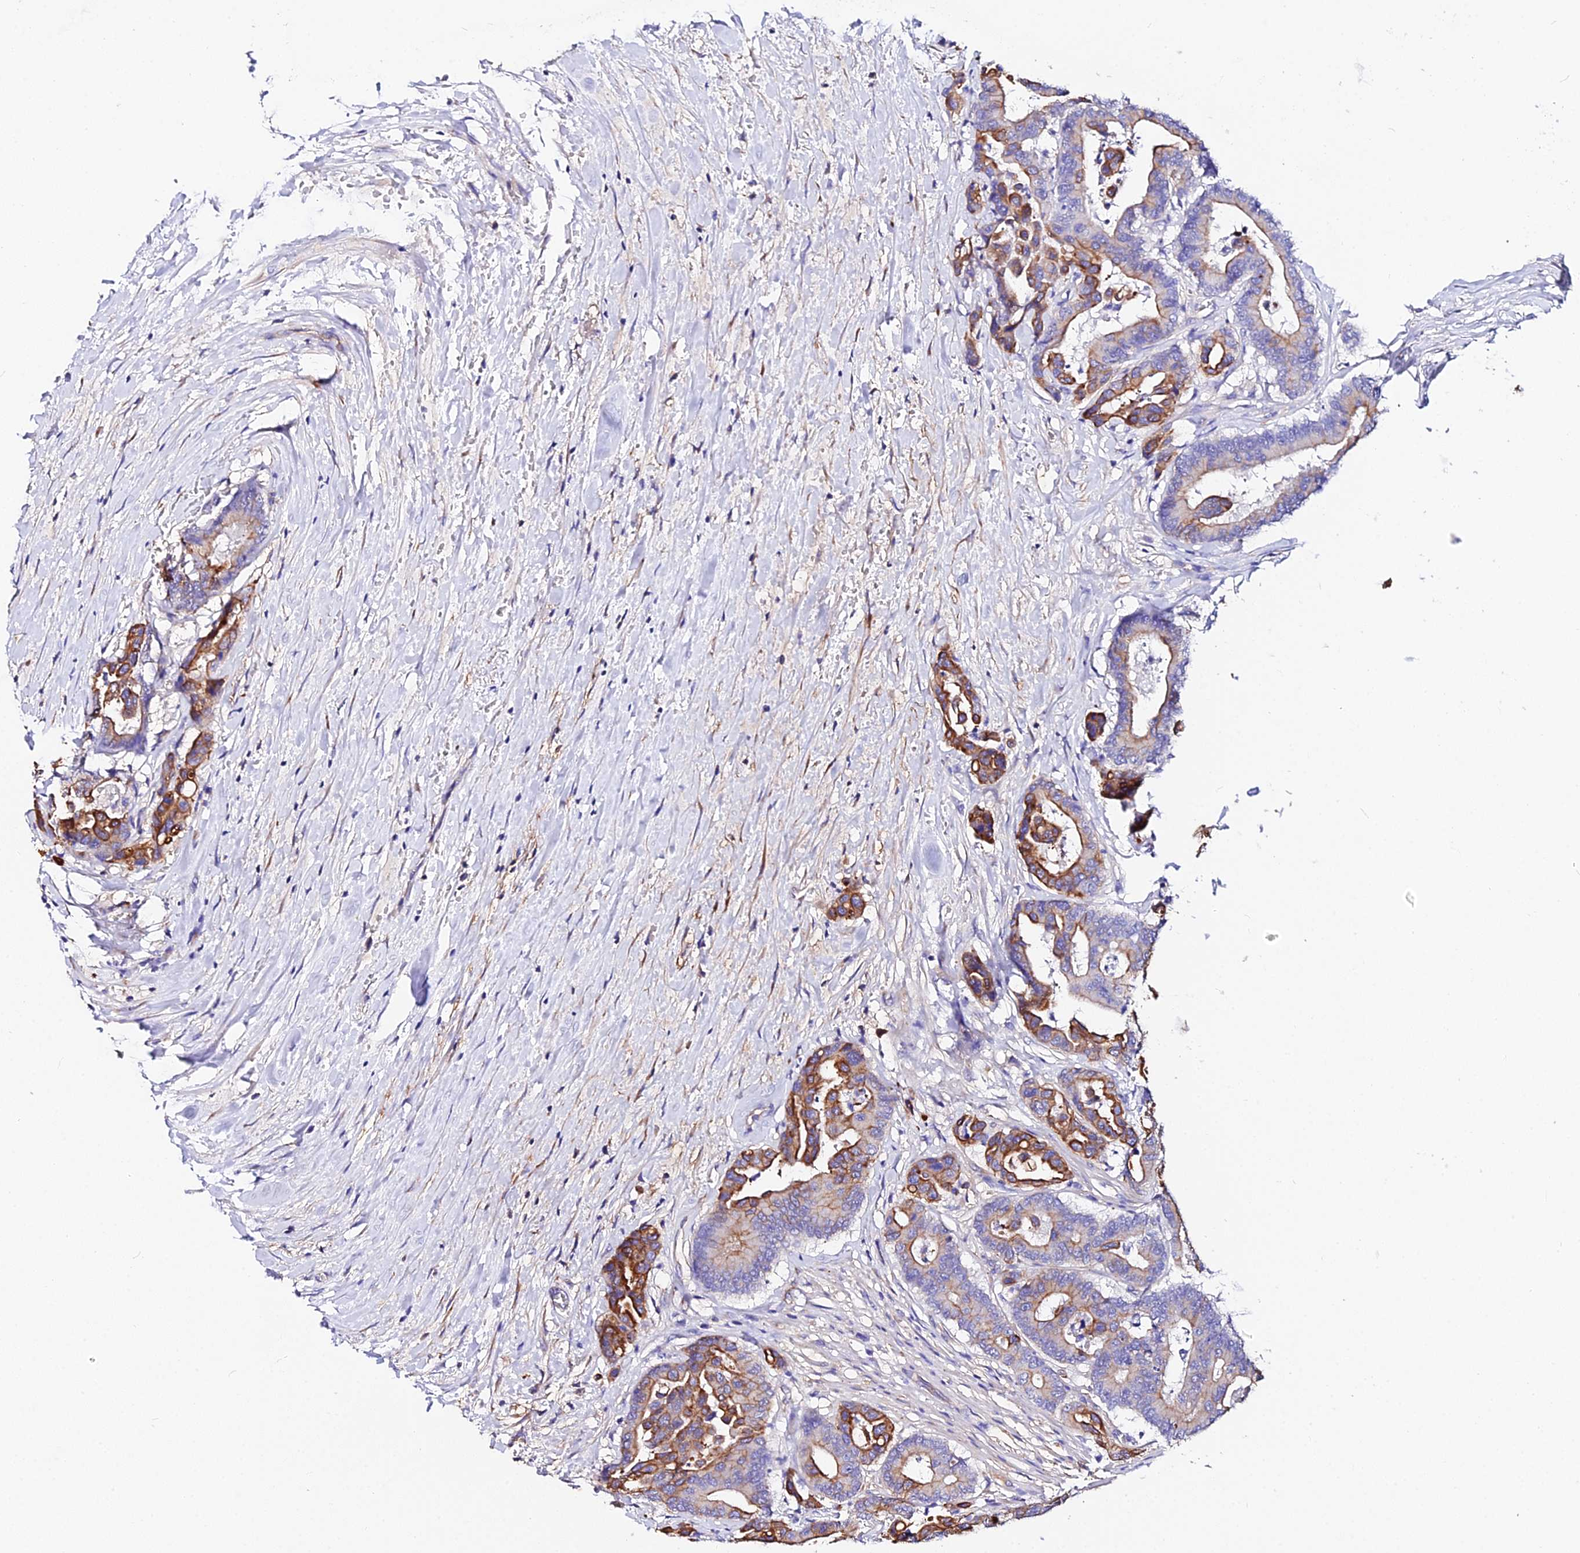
{"staining": {"intensity": "moderate", "quantity": ">75%", "location": "cytoplasmic/membranous"}, "tissue": "colorectal cancer", "cell_type": "Tumor cells", "image_type": "cancer", "snomed": [{"axis": "morphology", "description": "Normal tissue, NOS"}, {"axis": "morphology", "description": "Adenocarcinoma, NOS"}, {"axis": "topography", "description": "Colon"}], "caption": "Immunohistochemical staining of colorectal cancer (adenocarcinoma) reveals moderate cytoplasmic/membranous protein positivity in approximately >75% of tumor cells.", "gene": "DAW1", "patient": {"sex": "male", "age": 82}}